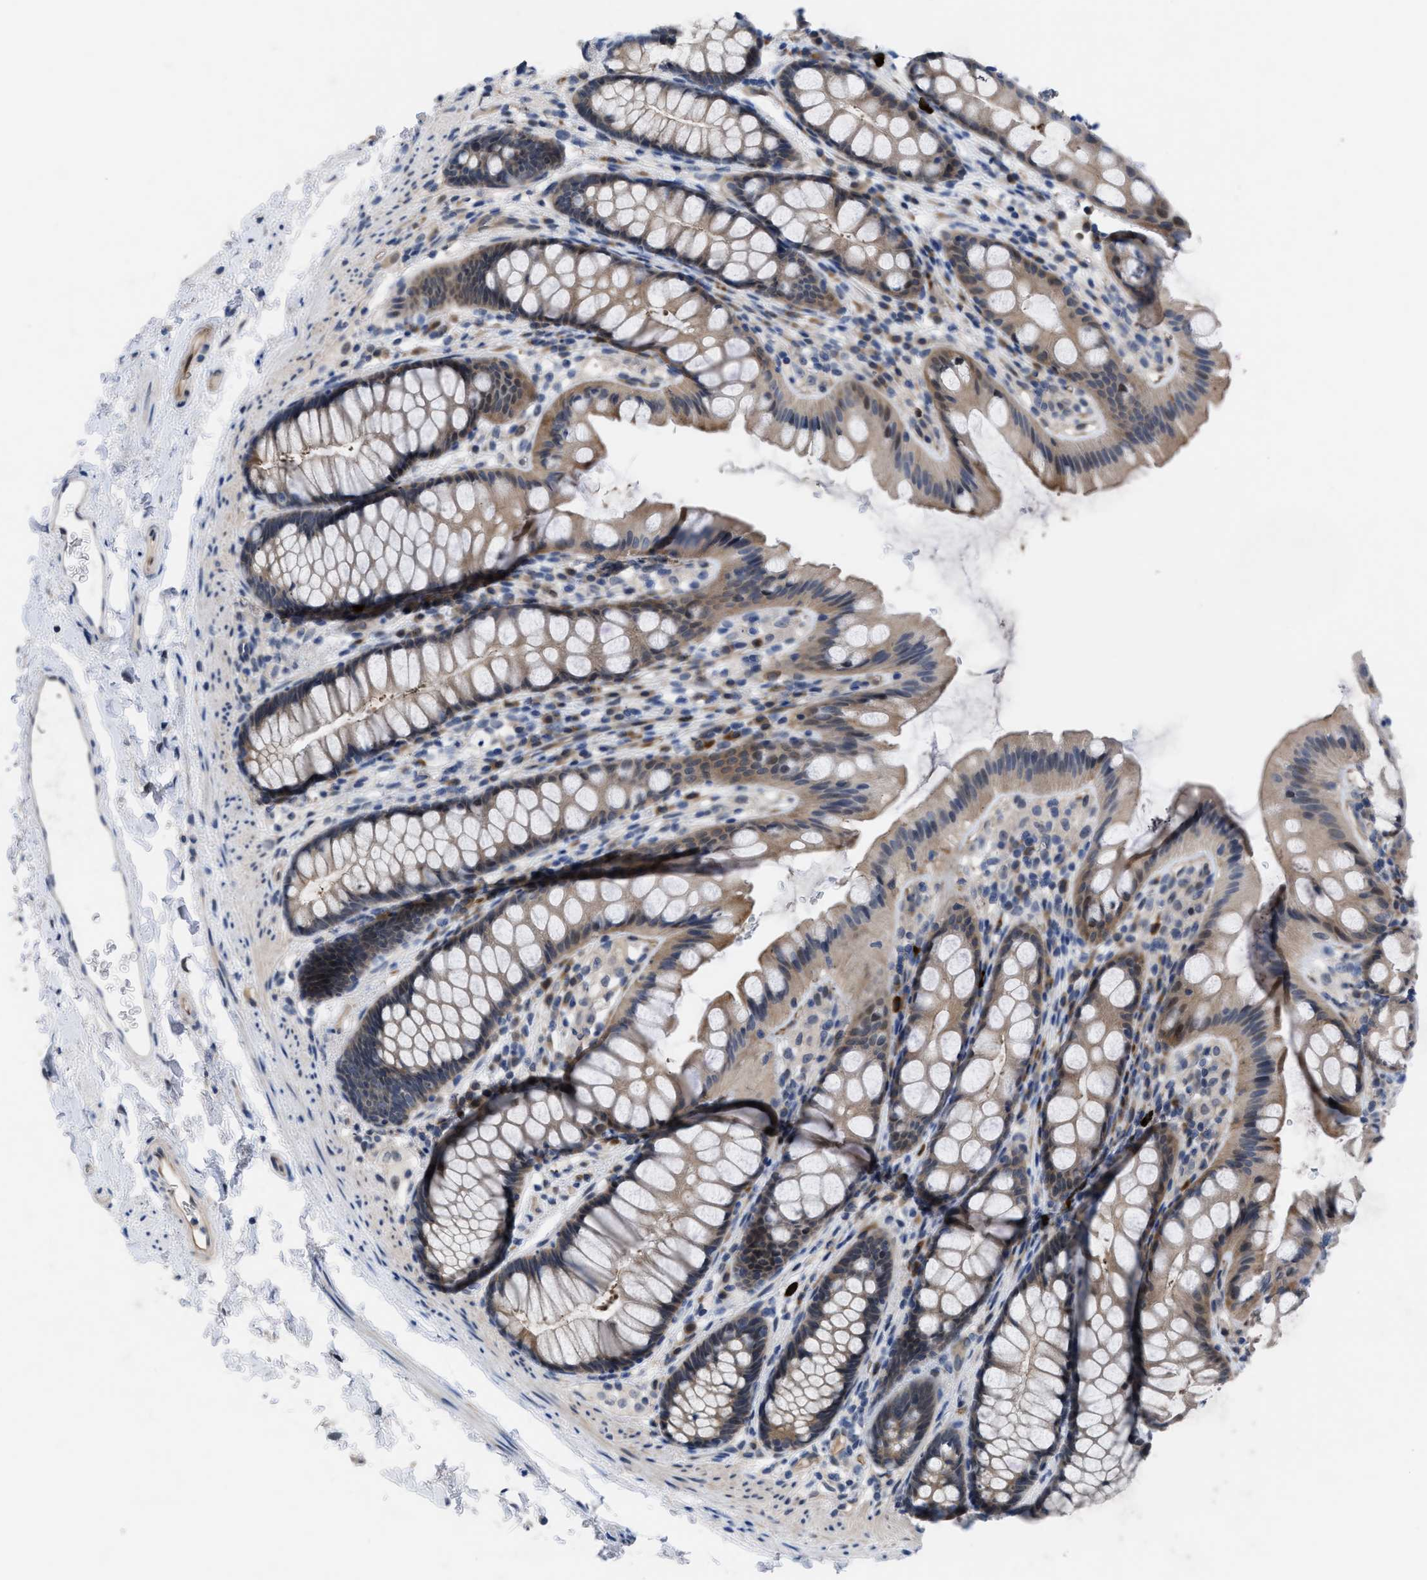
{"staining": {"intensity": "moderate", "quantity": ">75%", "location": "cytoplasmic/membranous"}, "tissue": "rectum", "cell_type": "Glandular cells", "image_type": "normal", "snomed": [{"axis": "morphology", "description": "Normal tissue, NOS"}, {"axis": "topography", "description": "Rectum"}], "caption": "Glandular cells demonstrate medium levels of moderate cytoplasmic/membranous expression in approximately >75% of cells in unremarkable human rectum.", "gene": "IL17RE", "patient": {"sex": "female", "age": 65}}